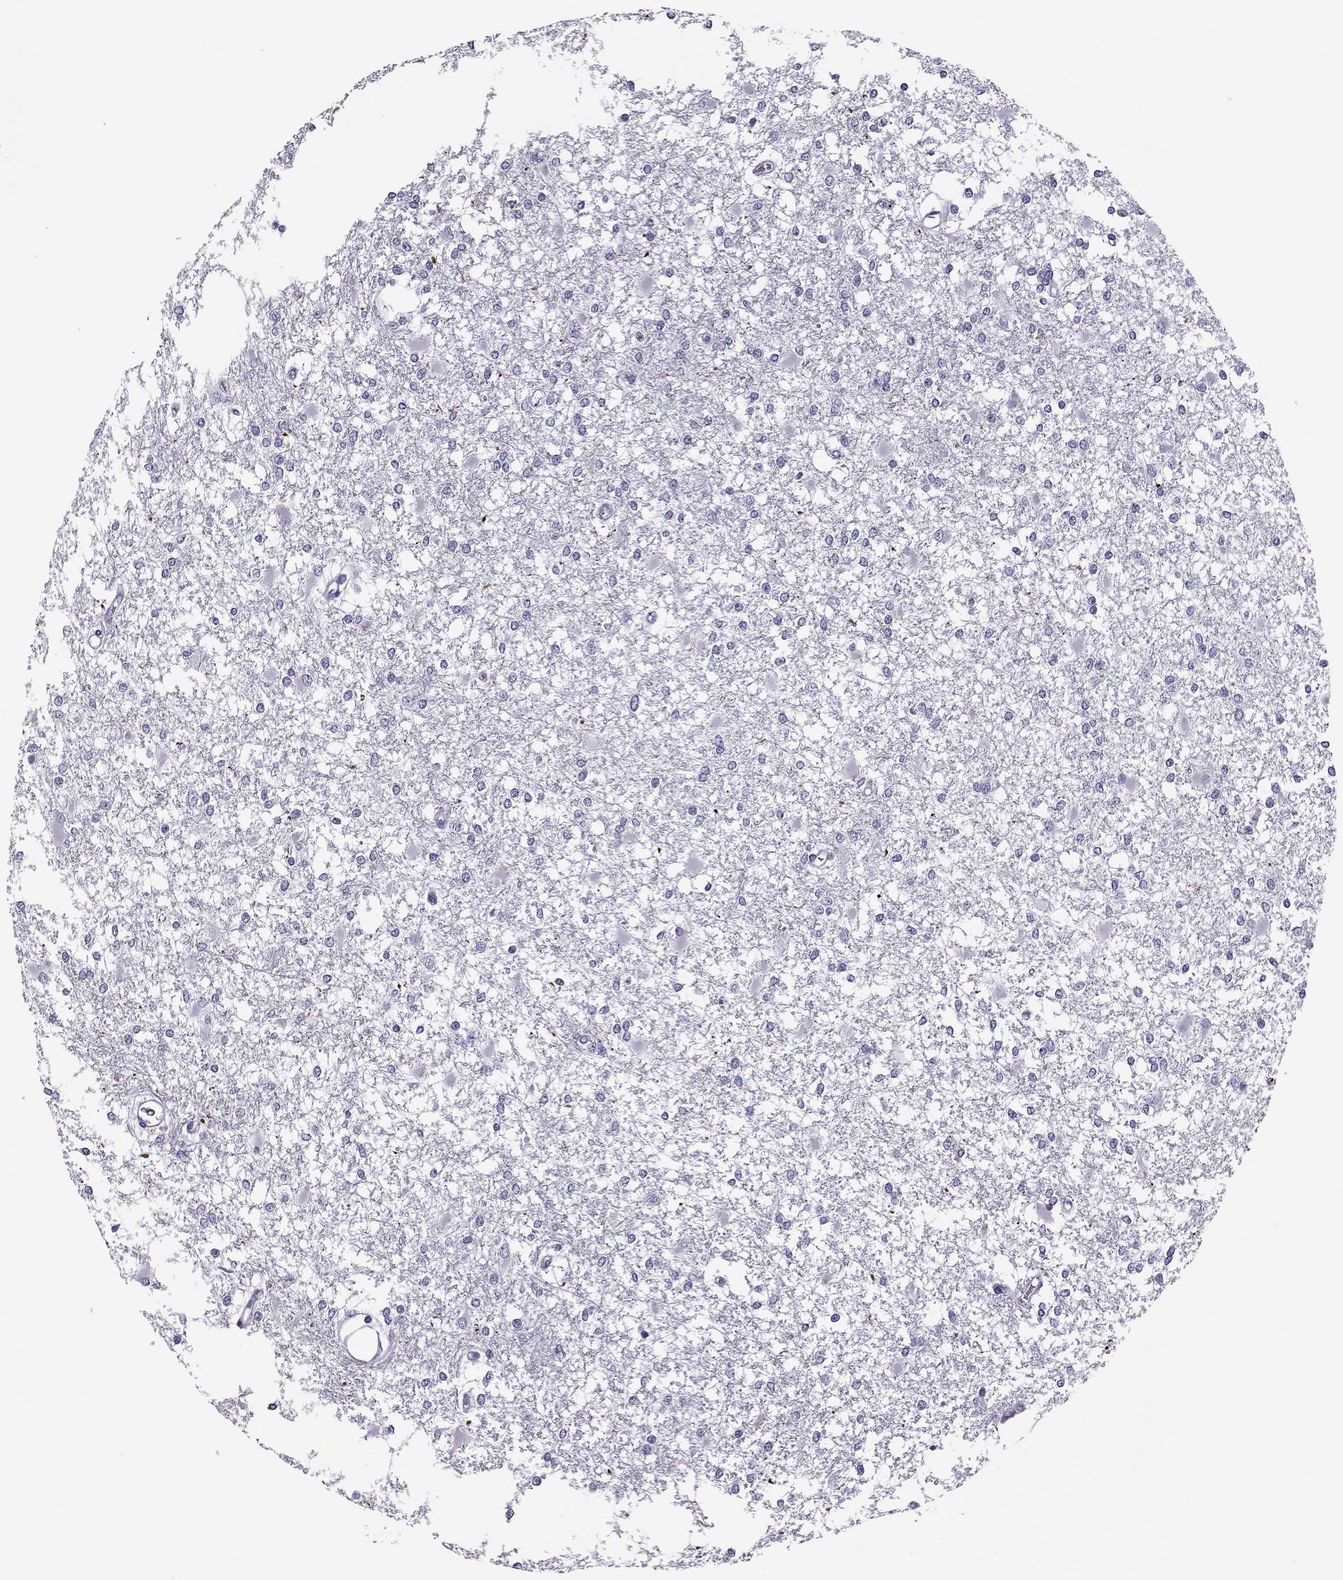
{"staining": {"intensity": "negative", "quantity": "none", "location": "none"}, "tissue": "glioma", "cell_type": "Tumor cells", "image_type": "cancer", "snomed": [{"axis": "morphology", "description": "Glioma, malignant, High grade"}, {"axis": "topography", "description": "Cerebral cortex"}], "caption": "Histopathology image shows no significant protein positivity in tumor cells of high-grade glioma (malignant).", "gene": "MC5R", "patient": {"sex": "male", "age": 79}}